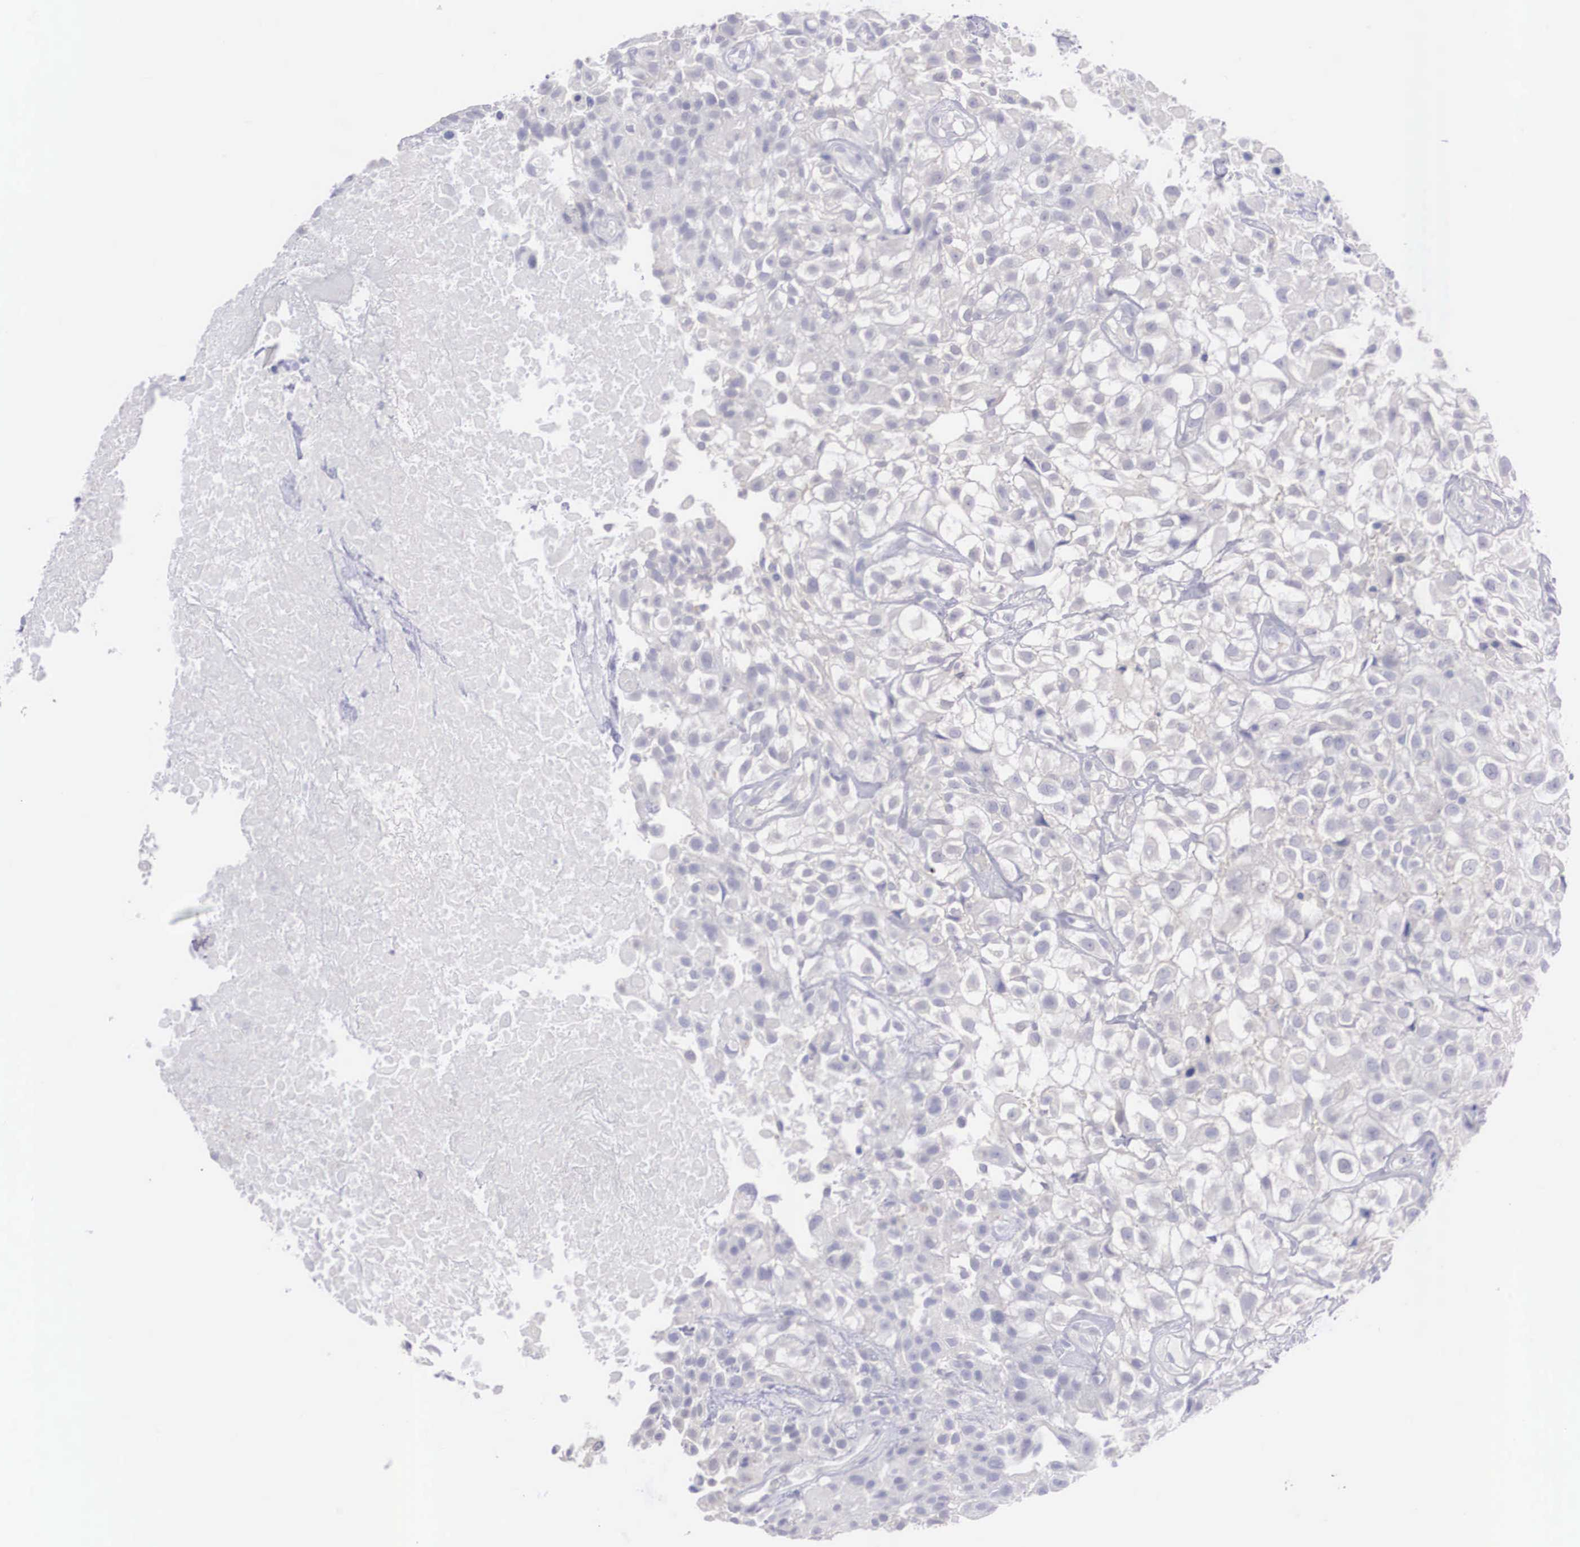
{"staining": {"intensity": "negative", "quantity": "none", "location": "none"}, "tissue": "urothelial cancer", "cell_type": "Tumor cells", "image_type": "cancer", "snomed": [{"axis": "morphology", "description": "Urothelial carcinoma, High grade"}, {"axis": "topography", "description": "Urinary bladder"}], "caption": "DAB (3,3'-diaminobenzidine) immunohistochemical staining of urothelial cancer displays no significant expression in tumor cells.", "gene": "REPS2", "patient": {"sex": "male", "age": 56}}